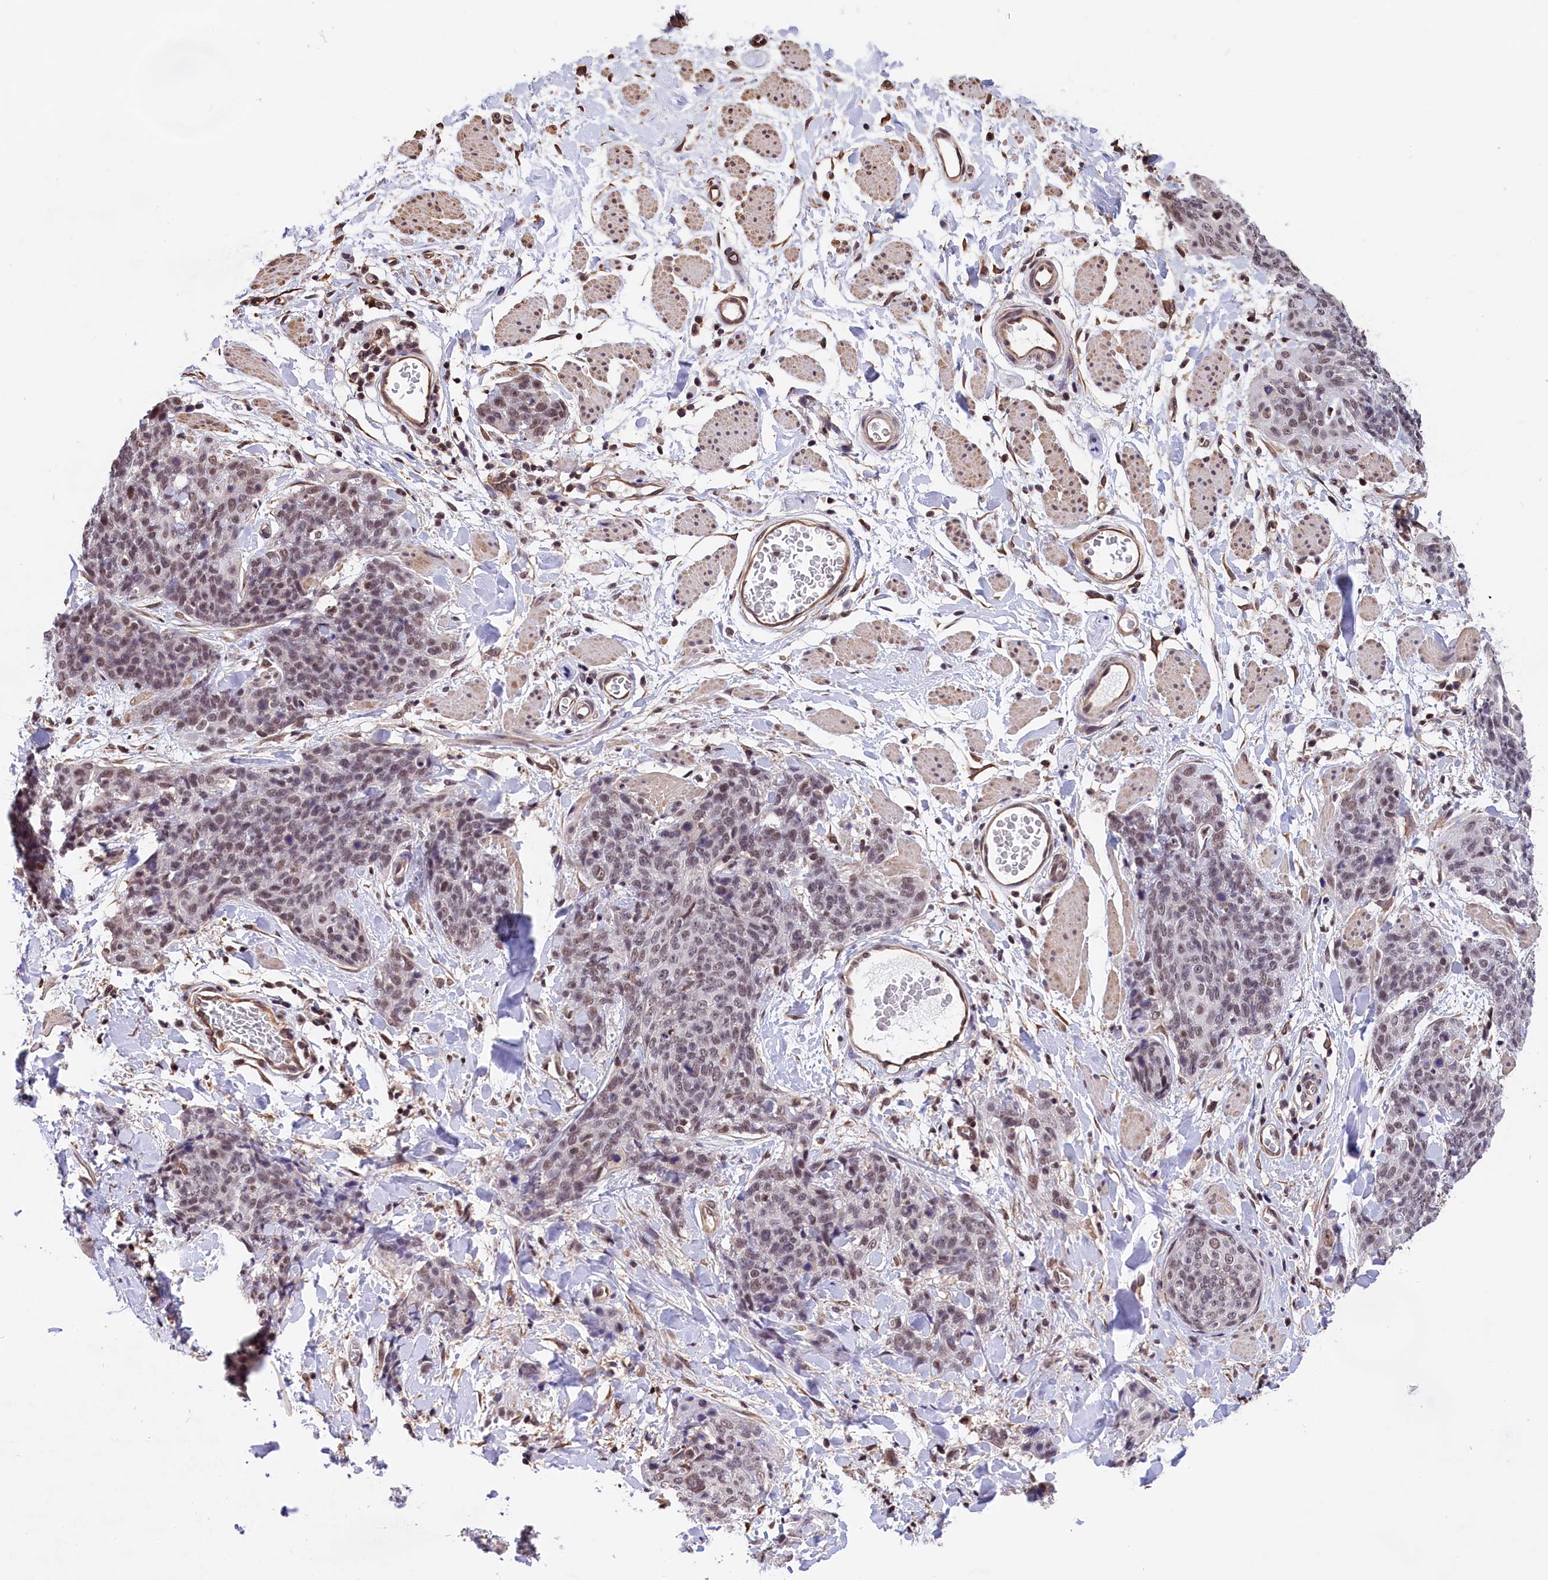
{"staining": {"intensity": "moderate", "quantity": "25%-75%", "location": "nuclear"}, "tissue": "skin cancer", "cell_type": "Tumor cells", "image_type": "cancer", "snomed": [{"axis": "morphology", "description": "Squamous cell carcinoma, NOS"}, {"axis": "topography", "description": "Skin"}, {"axis": "topography", "description": "Vulva"}], "caption": "This histopathology image reveals immunohistochemistry (IHC) staining of squamous cell carcinoma (skin), with medium moderate nuclear expression in approximately 25%-75% of tumor cells.", "gene": "ZC3H4", "patient": {"sex": "female", "age": 85}}